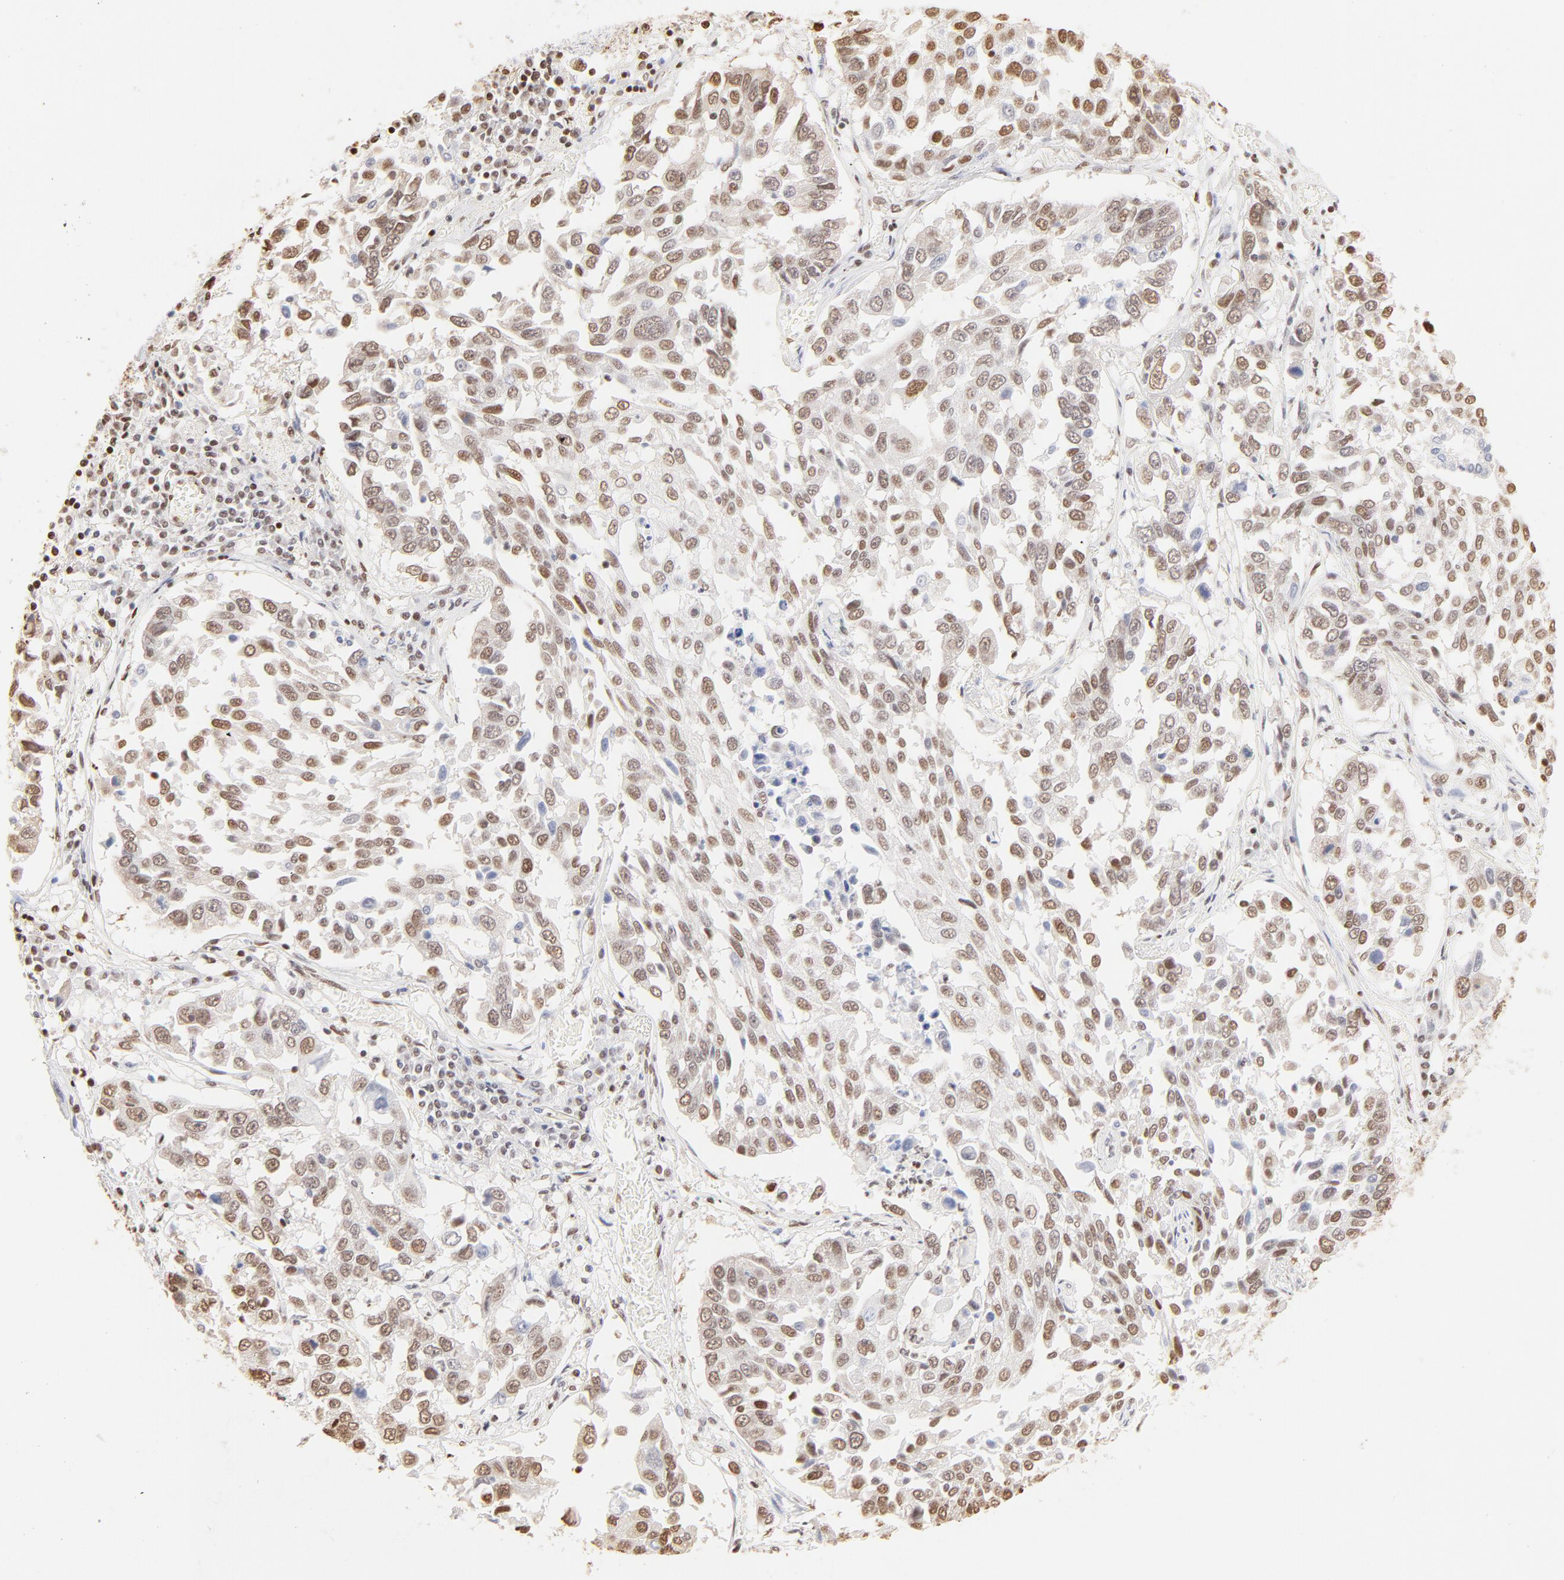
{"staining": {"intensity": "moderate", "quantity": ">75%", "location": "cytoplasmic/membranous,nuclear"}, "tissue": "lung cancer", "cell_type": "Tumor cells", "image_type": "cancer", "snomed": [{"axis": "morphology", "description": "Squamous cell carcinoma, NOS"}, {"axis": "topography", "description": "Lung"}], "caption": "This image exhibits immunohistochemistry staining of human lung squamous cell carcinoma, with medium moderate cytoplasmic/membranous and nuclear positivity in about >75% of tumor cells.", "gene": "ZNF540", "patient": {"sex": "male", "age": 71}}